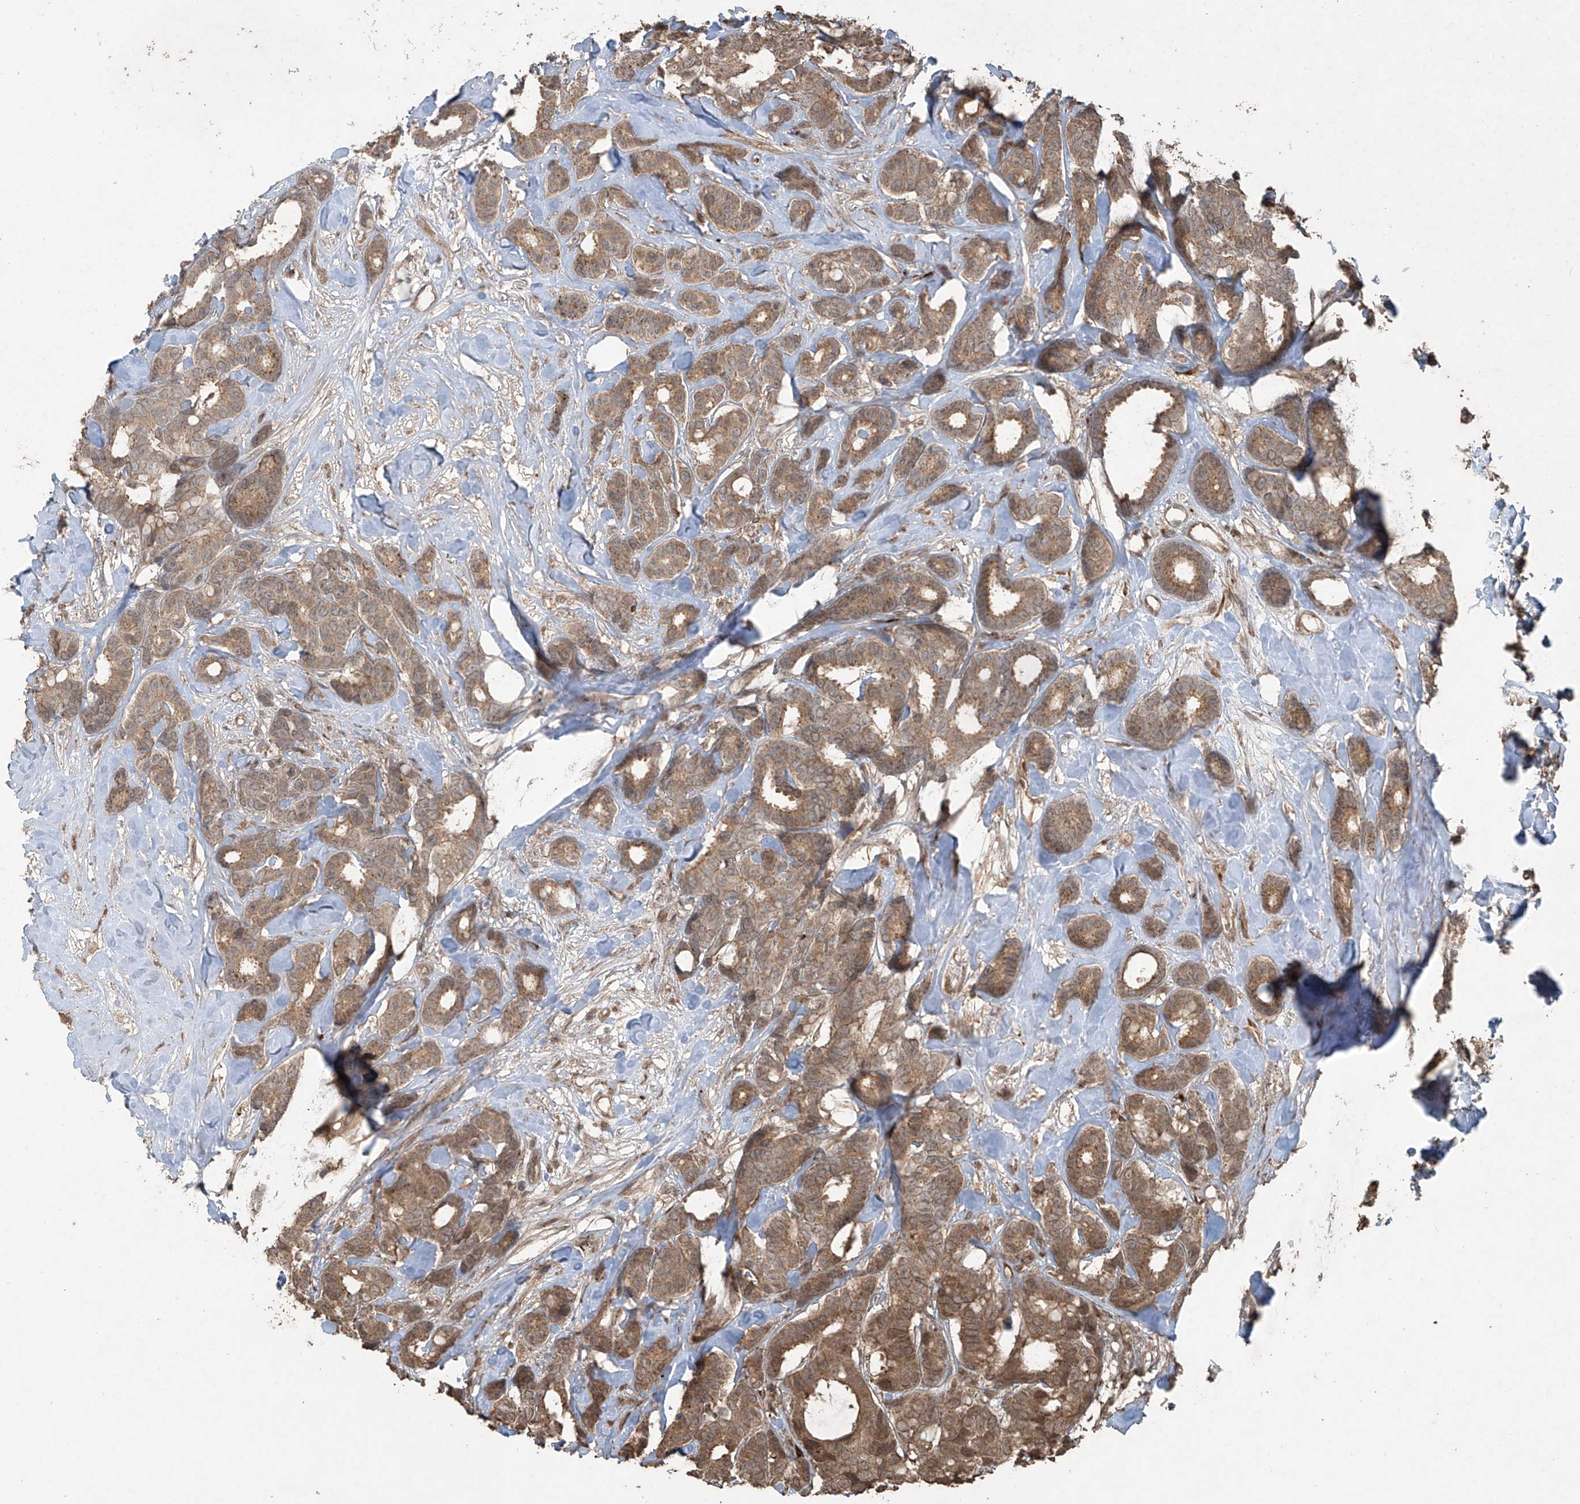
{"staining": {"intensity": "moderate", "quantity": ">75%", "location": "cytoplasmic/membranous"}, "tissue": "breast cancer", "cell_type": "Tumor cells", "image_type": "cancer", "snomed": [{"axis": "morphology", "description": "Duct carcinoma"}, {"axis": "topography", "description": "Breast"}], "caption": "Protein staining of invasive ductal carcinoma (breast) tissue shows moderate cytoplasmic/membranous positivity in about >75% of tumor cells.", "gene": "PGPEP1", "patient": {"sex": "female", "age": 87}}